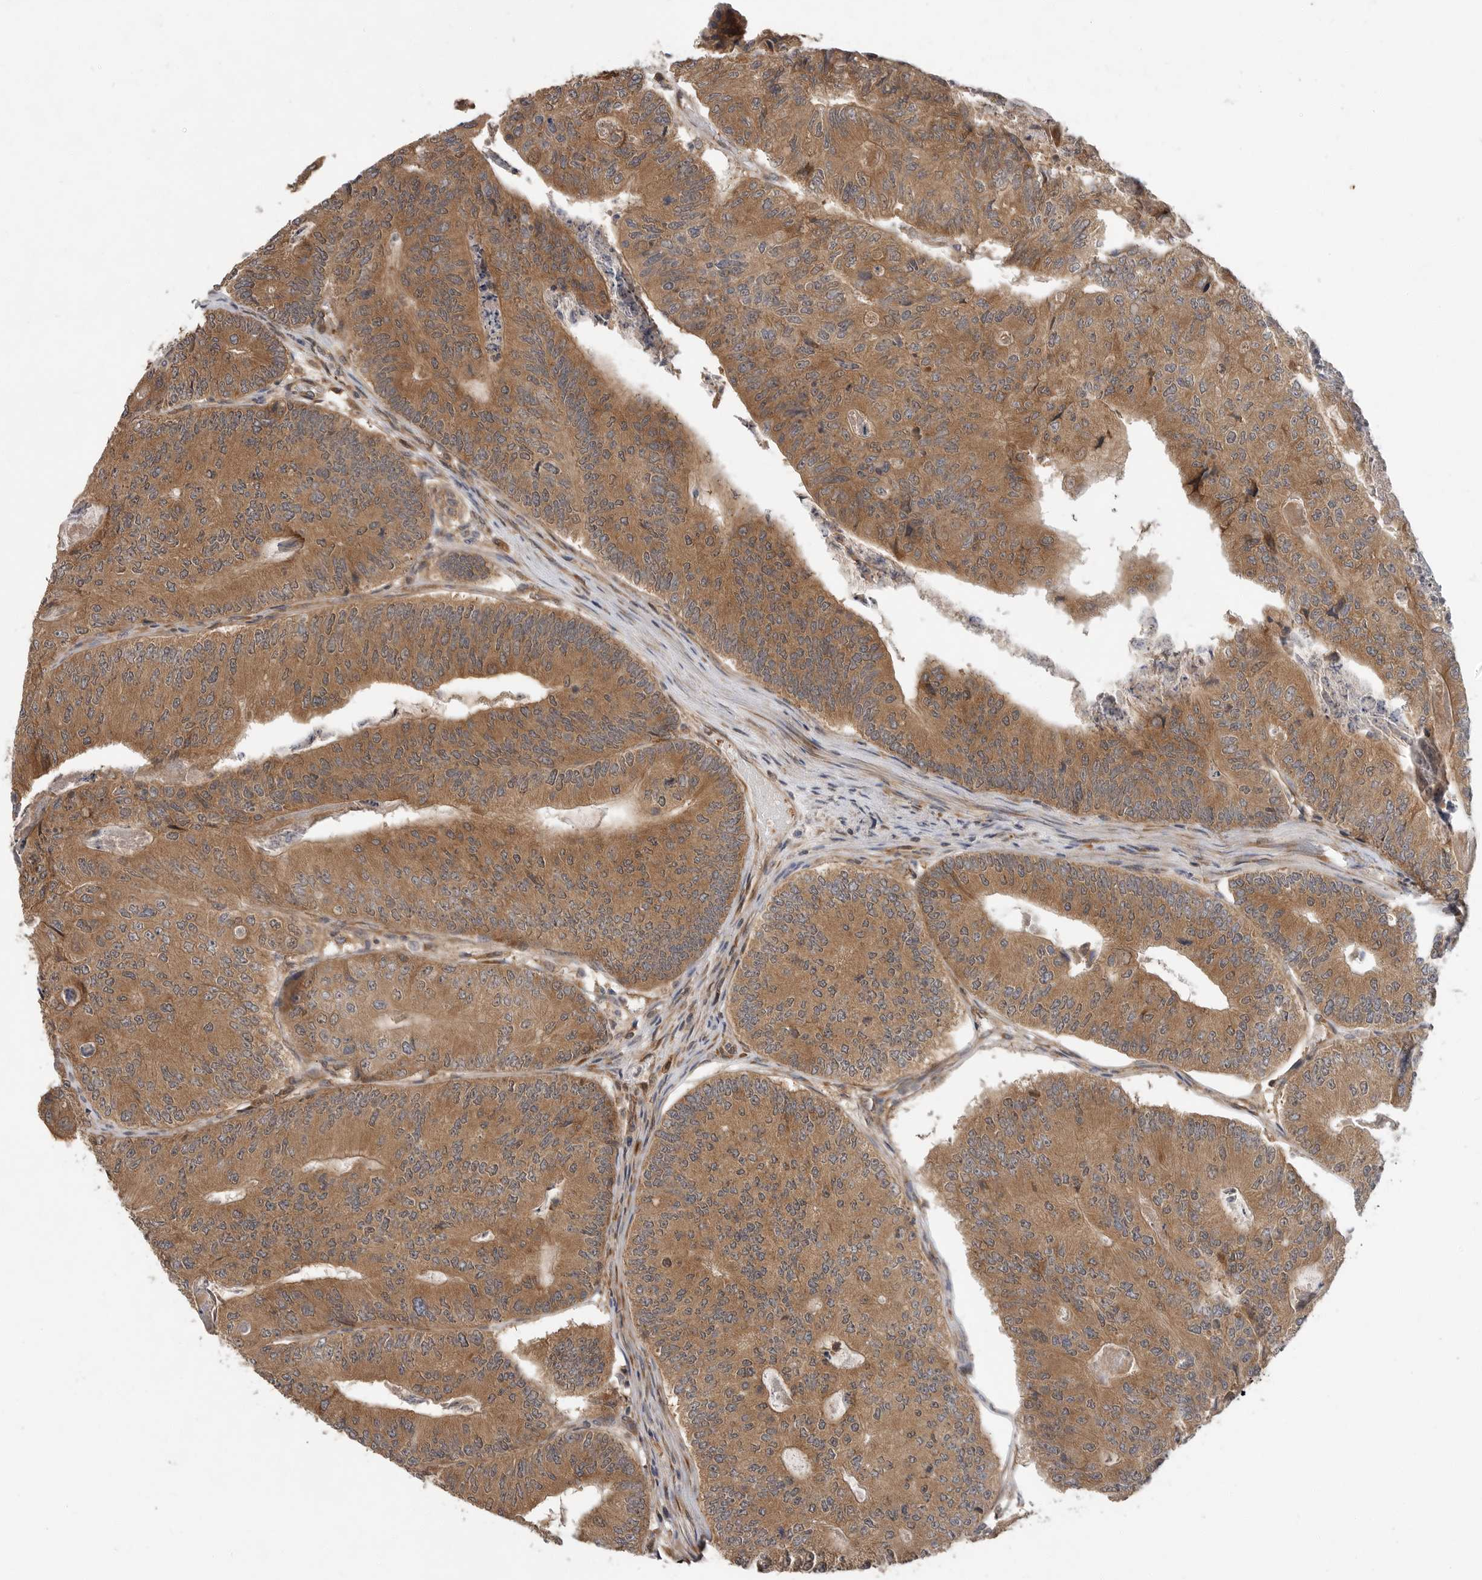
{"staining": {"intensity": "moderate", "quantity": ">75%", "location": "cytoplasmic/membranous"}, "tissue": "colorectal cancer", "cell_type": "Tumor cells", "image_type": "cancer", "snomed": [{"axis": "morphology", "description": "Adenocarcinoma, NOS"}, {"axis": "topography", "description": "Colon"}], "caption": "The micrograph reveals immunohistochemical staining of colorectal cancer. There is moderate cytoplasmic/membranous expression is seen in about >75% of tumor cells.", "gene": "OSBPL9", "patient": {"sex": "female", "age": 67}}